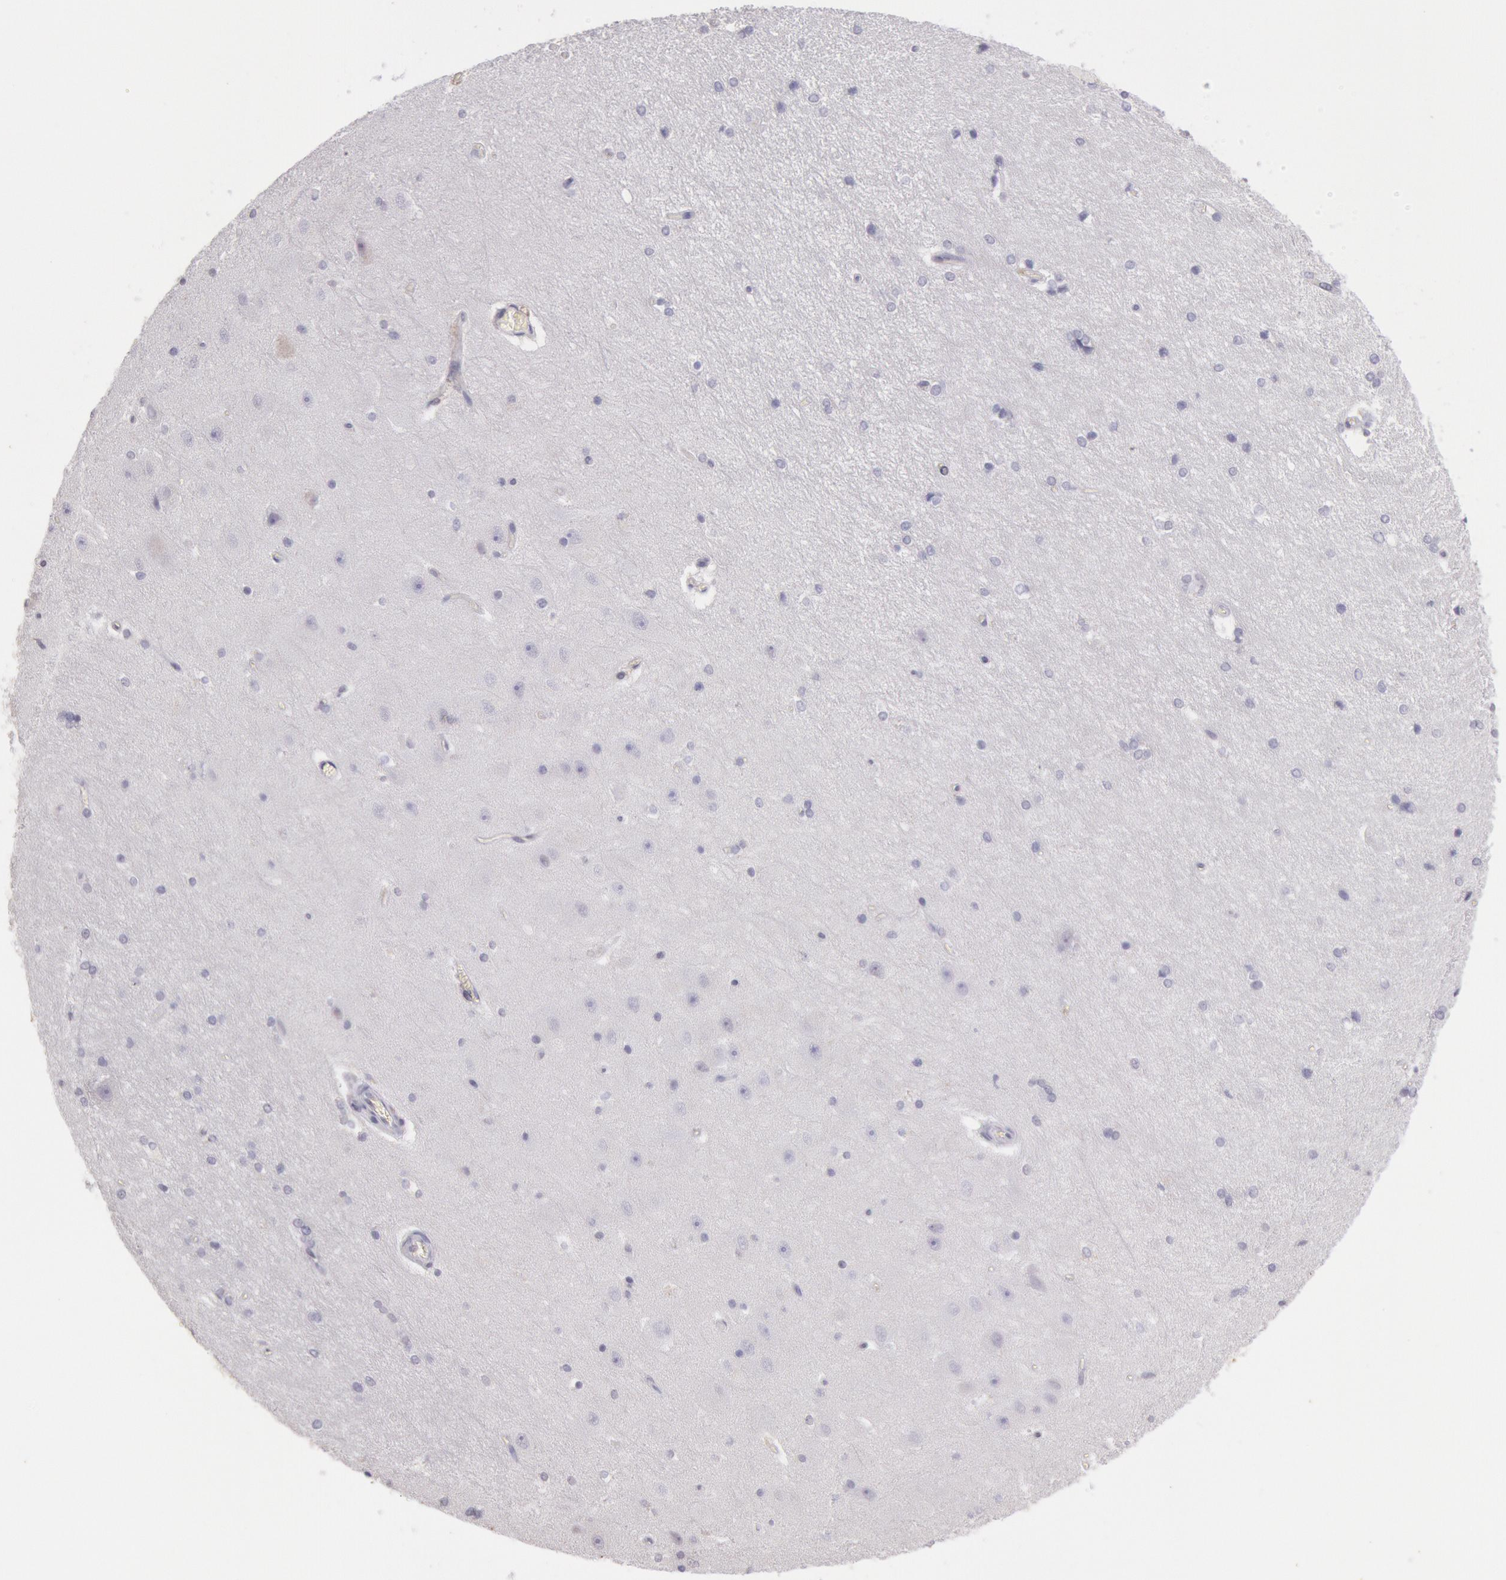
{"staining": {"intensity": "negative", "quantity": "none", "location": "none"}, "tissue": "hippocampus", "cell_type": "Glial cells", "image_type": "normal", "snomed": [{"axis": "morphology", "description": "Normal tissue, NOS"}, {"axis": "topography", "description": "Hippocampus"}], "caption": "Immunohistochemical staining of unremarkable hippocampus displays no significant expression in glial cells.", "gene": "FRMD6", "patient": {"sex": "female", "age": 19}}